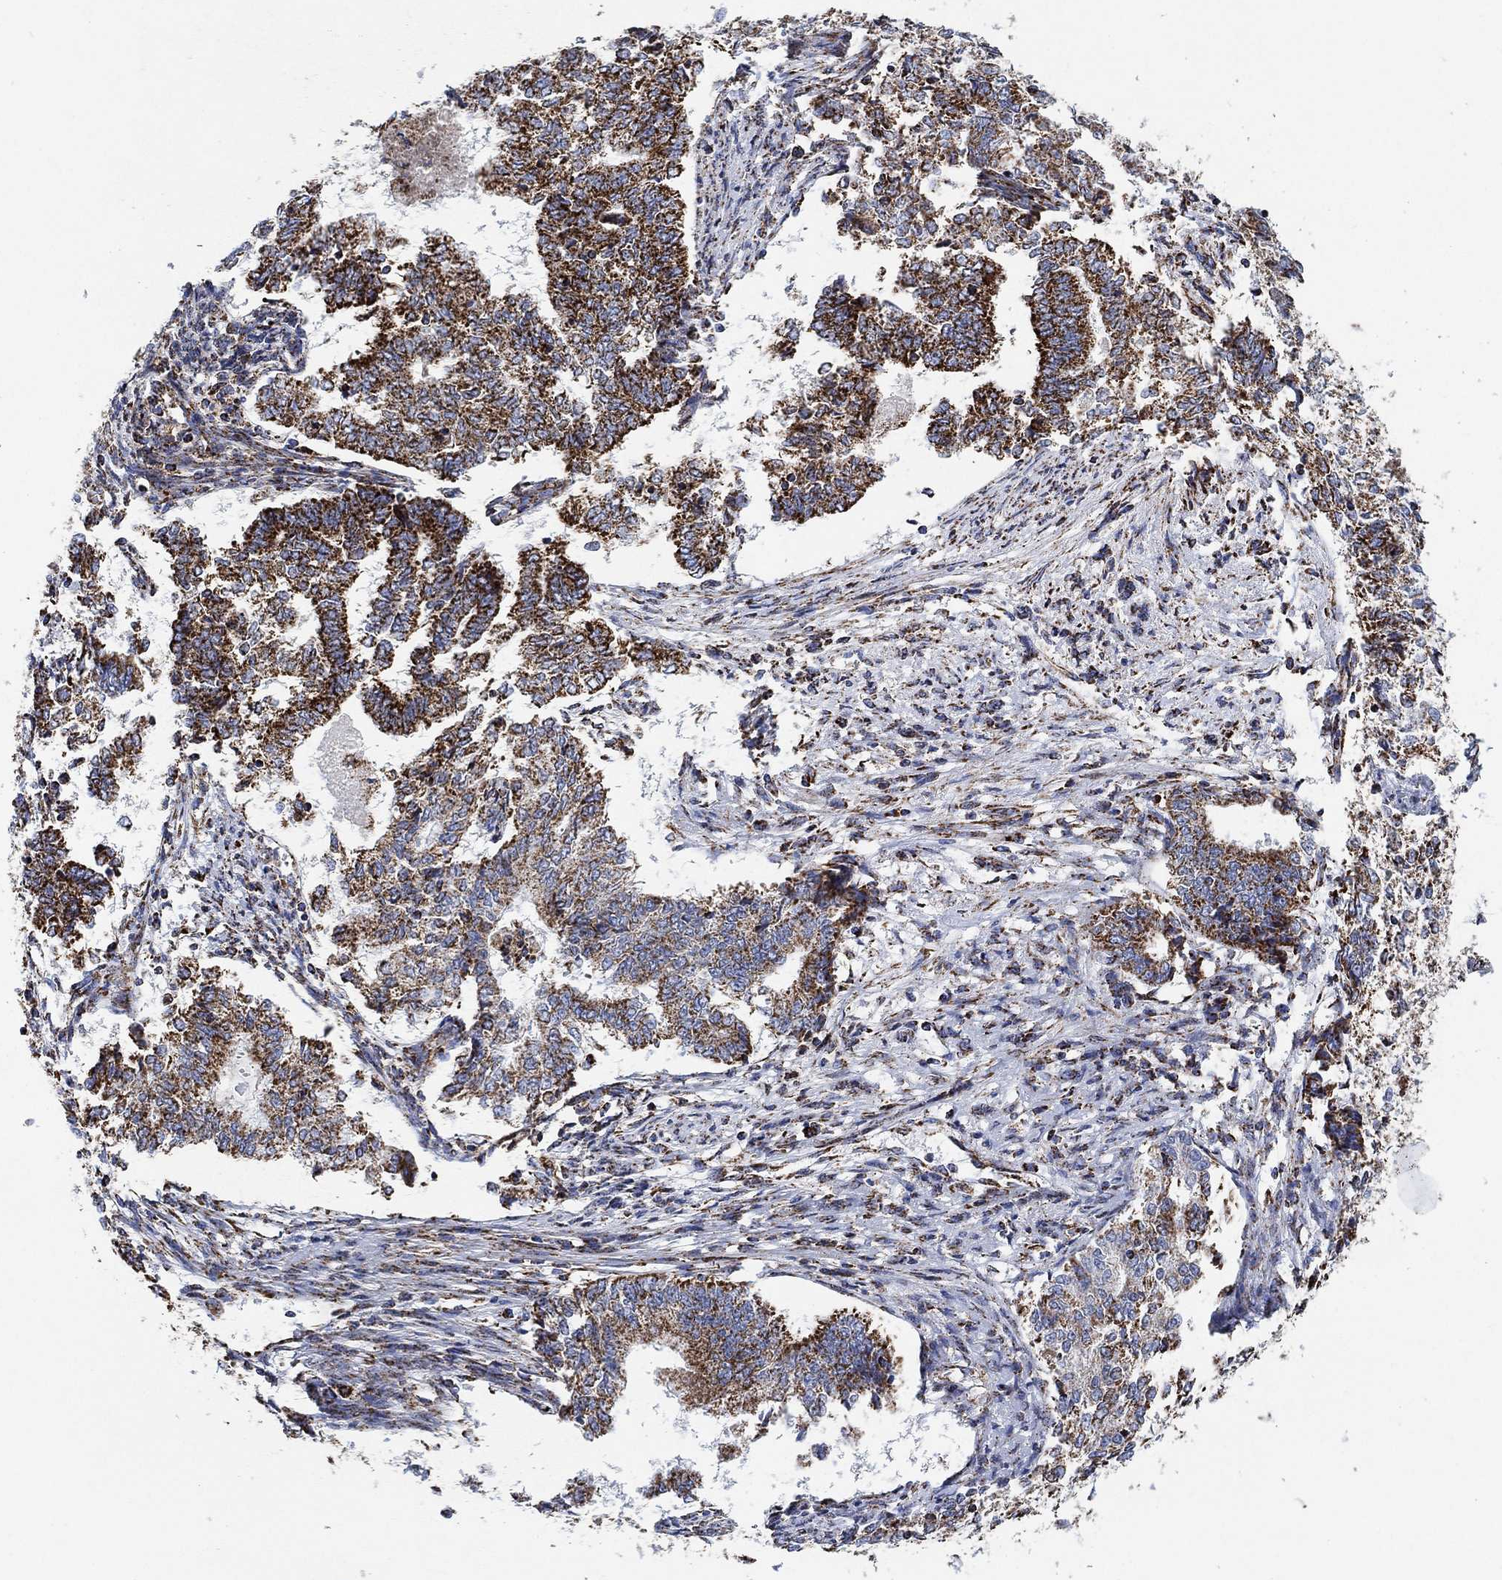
{"staining": {"intensity": "strong", "quantity": ">75%", "location": "cytoplasmic/membranous"}, "tissue": "endometrial cancer", "cell_type": "Tumor cells", "image_type": "cancer", "snomed": [{"axis": "morphology", "description": "Adenocarcinoma, NOS"}, {"axis": "topography", "description": "Endometrium"}], "caption": "Protein staining displays strong cytoplasmic/membranous positivity in approximately >75% of tumor cells in endometrial cancer (adenocarcinoma).", "gene": "NDUFS3", "patient": {"sex": "female", "age": 65}}